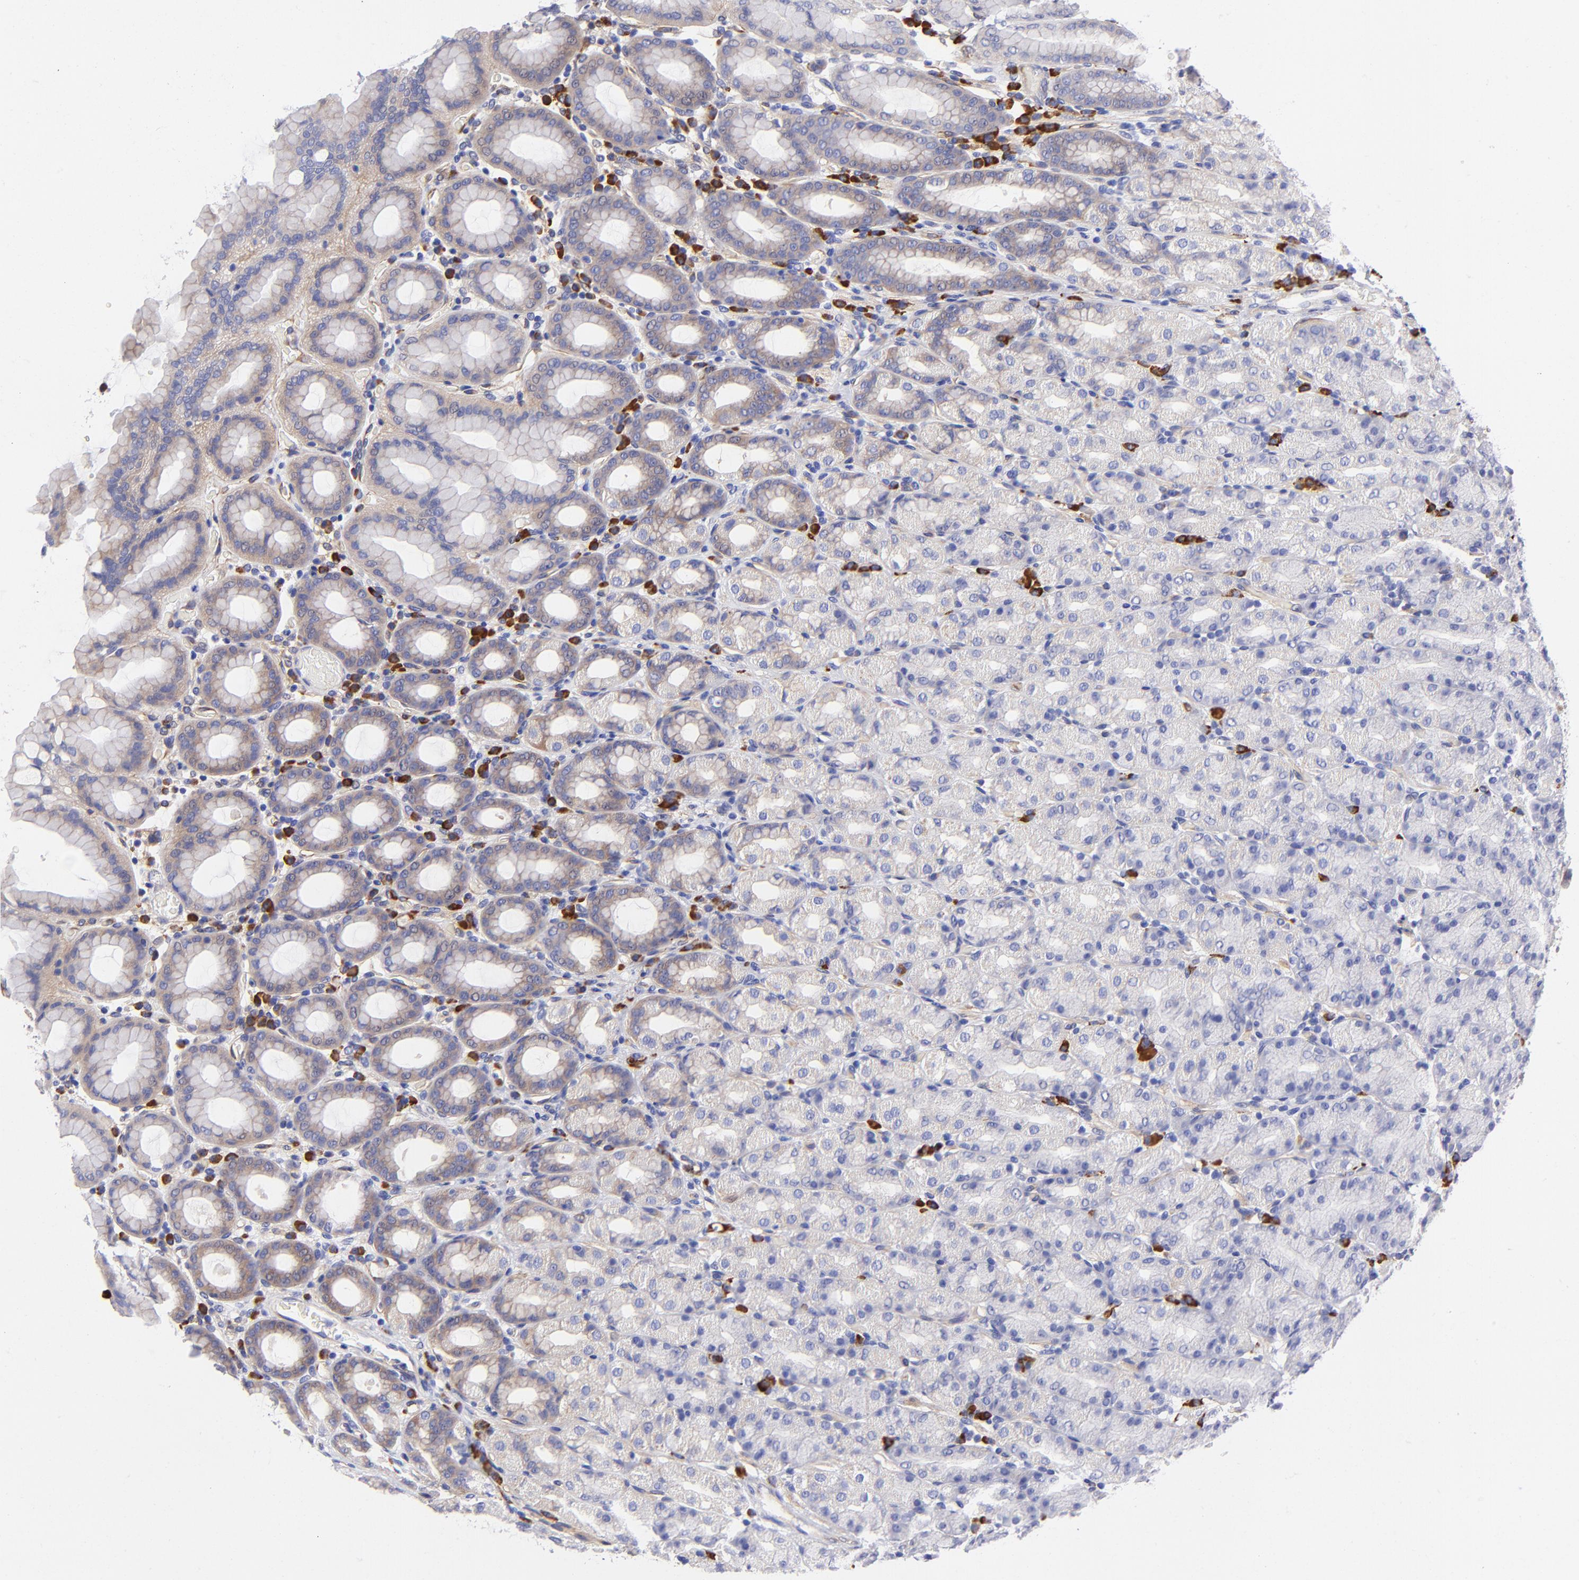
{"staining": {"intensity": "weak", "quantity": "25%-75%", "location": "cytoplasmic/membranous"}, "tissue": "stomach", "cell_type": "Glandular cells", "image_type": "normal", "snomed": [{"axis": "morphology", "description": "Normal tissue, NOS"}, {"axis": "topography", "description": "Stomach, upper"}], "caption": "The photomicrograph displays immunohistochemical staining of benign stomach. There is weak cytoplasmic/membranous positivity is appreciated in approximately 25%-75% of glandular cells. The staining was performed using DAB (3,3'-diaminobenzidine) to visualize the protein expression in brown, while the nuclei were stained in blue with hematoxylin (Magnification: 20x).", "gene": "PPFIBP1", "patient": {"sex": "male", "age": 68}}